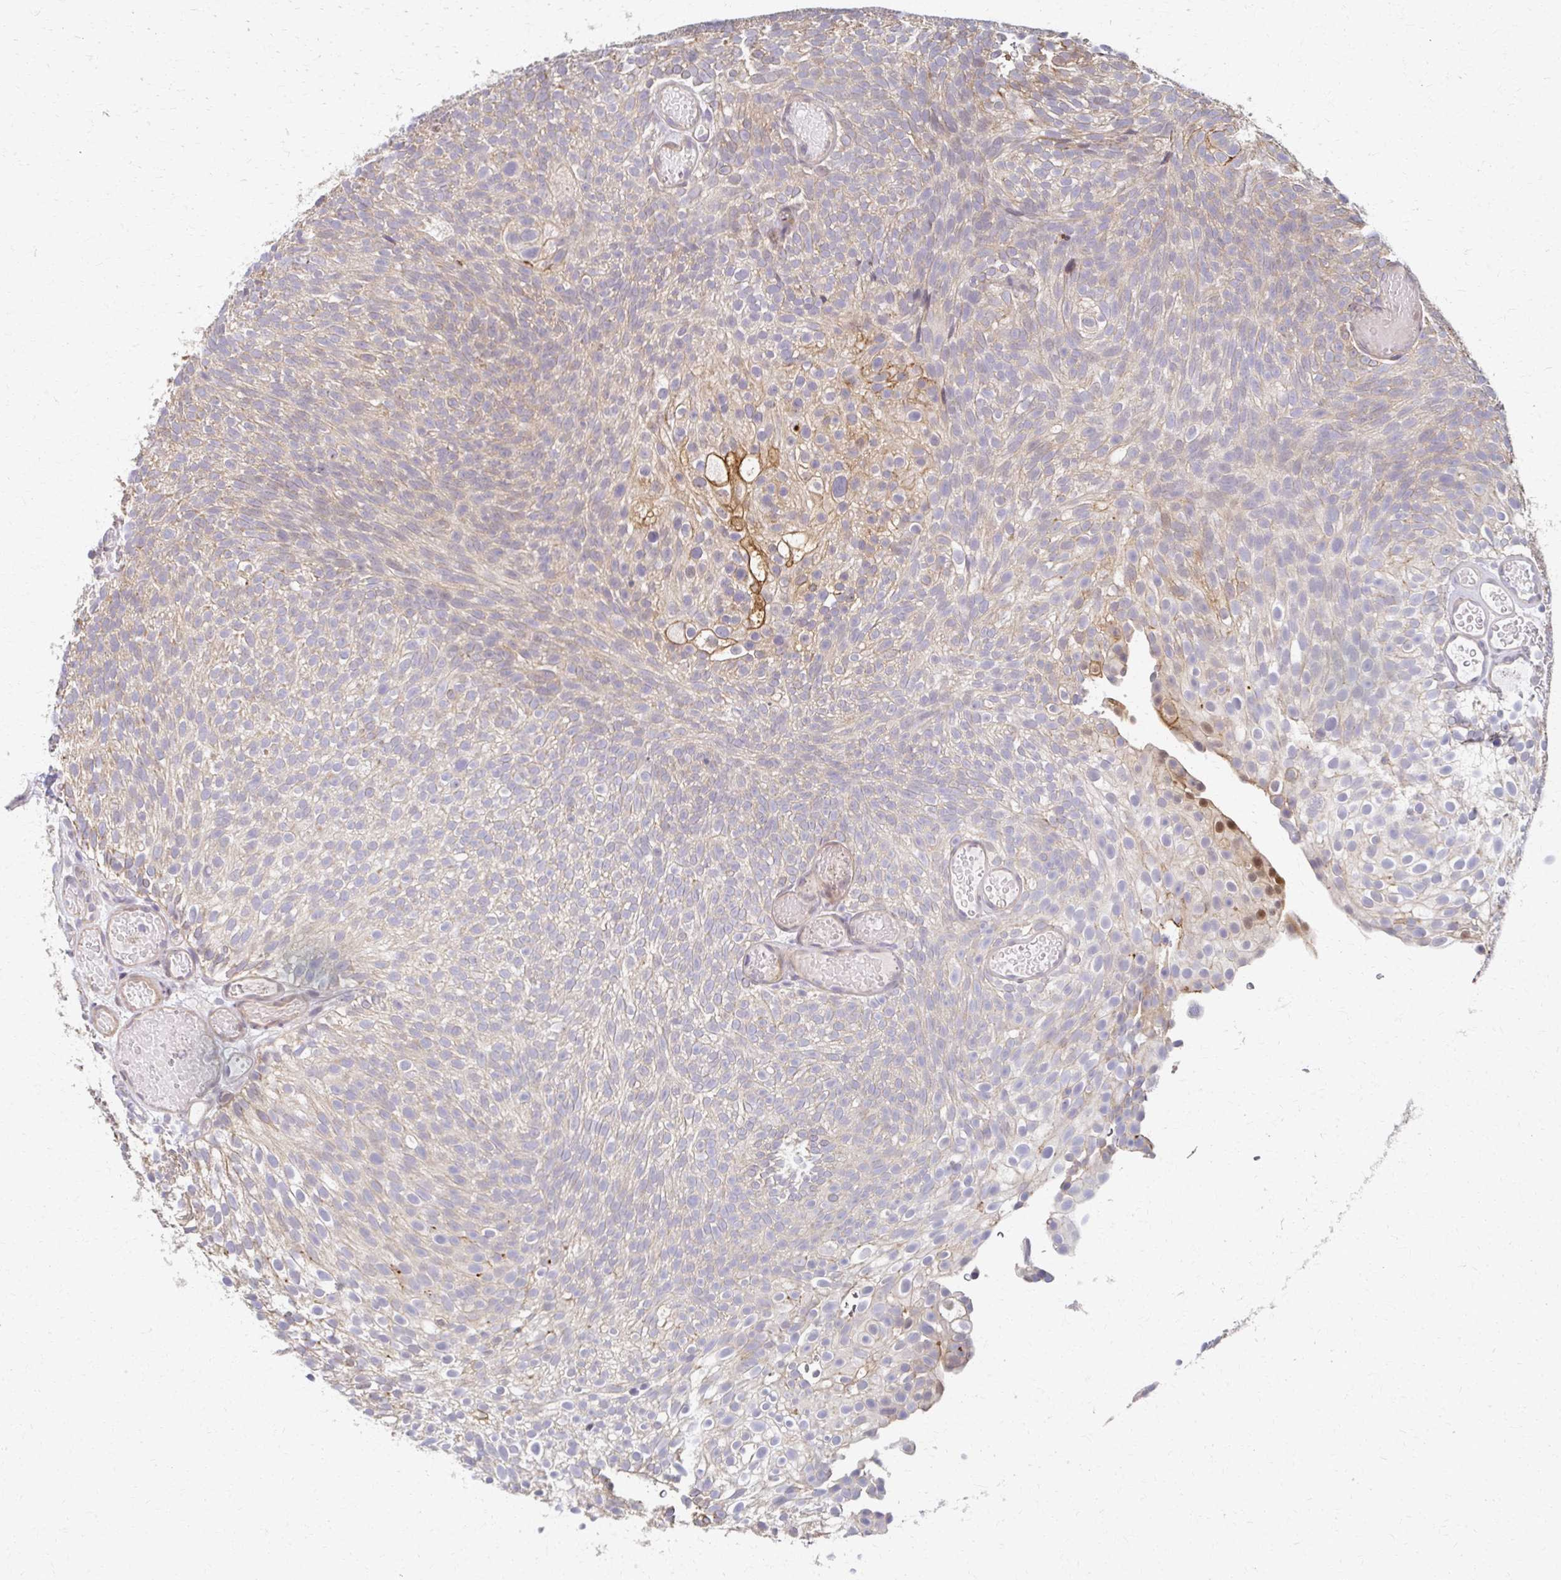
{"staining": {"intensity": "weak", "quantity": "25%-75%", "location": "cytoplasmic/membranous"}, "tissue": "urothelial cancer", "cell_type": "Tumor cells", "image_type": "cancer", "snomed": [{"axis": "morphology", "description": "Urothelial carcinoma, Low grade"}, {"axis": "topography", "description": "Urinary bladder"}], "caption": "Brown immunohistochemical staining in urothelial carcinoma (low-grade) reveals weak cytoplasmic/membranous positivity in about 25%-75% of tumor cells.", "gene": "EOLA2", "patient": {"sex": "male", "age": 78}}